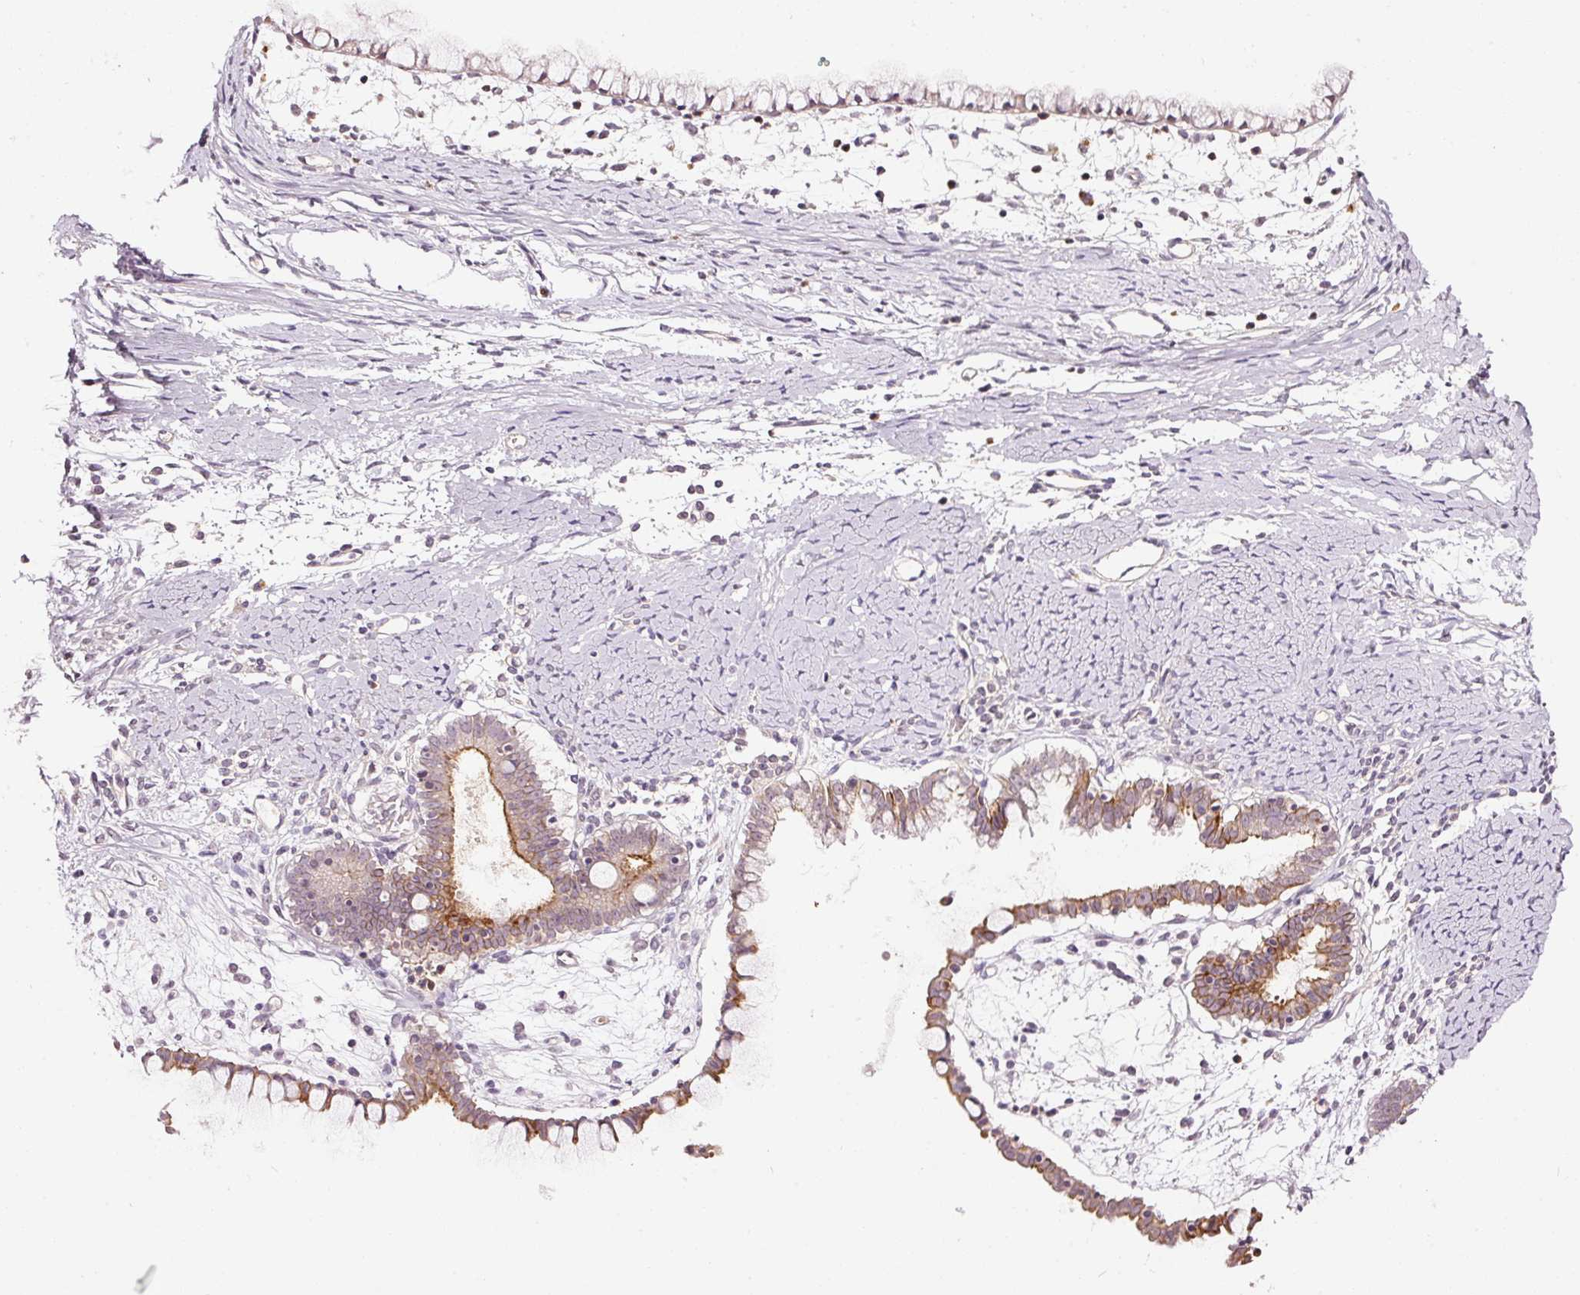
{"staining": {"intensity": "weak", "quantity": ">75%", "location": "cytoplasmic/membranous"}, "tissue": "ovarian cancer", "cell_type": "Tumor cells", "image_type": "cancer", "snomed": [{"axis": "morphology", "description": "Cystadenocarcinoma, mucinous, NOS"}, {"axis": "topography", "description": "Ovary"}], "caption": "Immunohistochemistry (DAB (3,3'-diaminobenzidine)) staining of mucinous cystadenocarcinoma (ovarian) reveals weak cytoplasmic/membranous protein positivity in about >75% of tumor cells.", "gene": "ABCB4", "patient": {"sex": "female", "age": 61}}